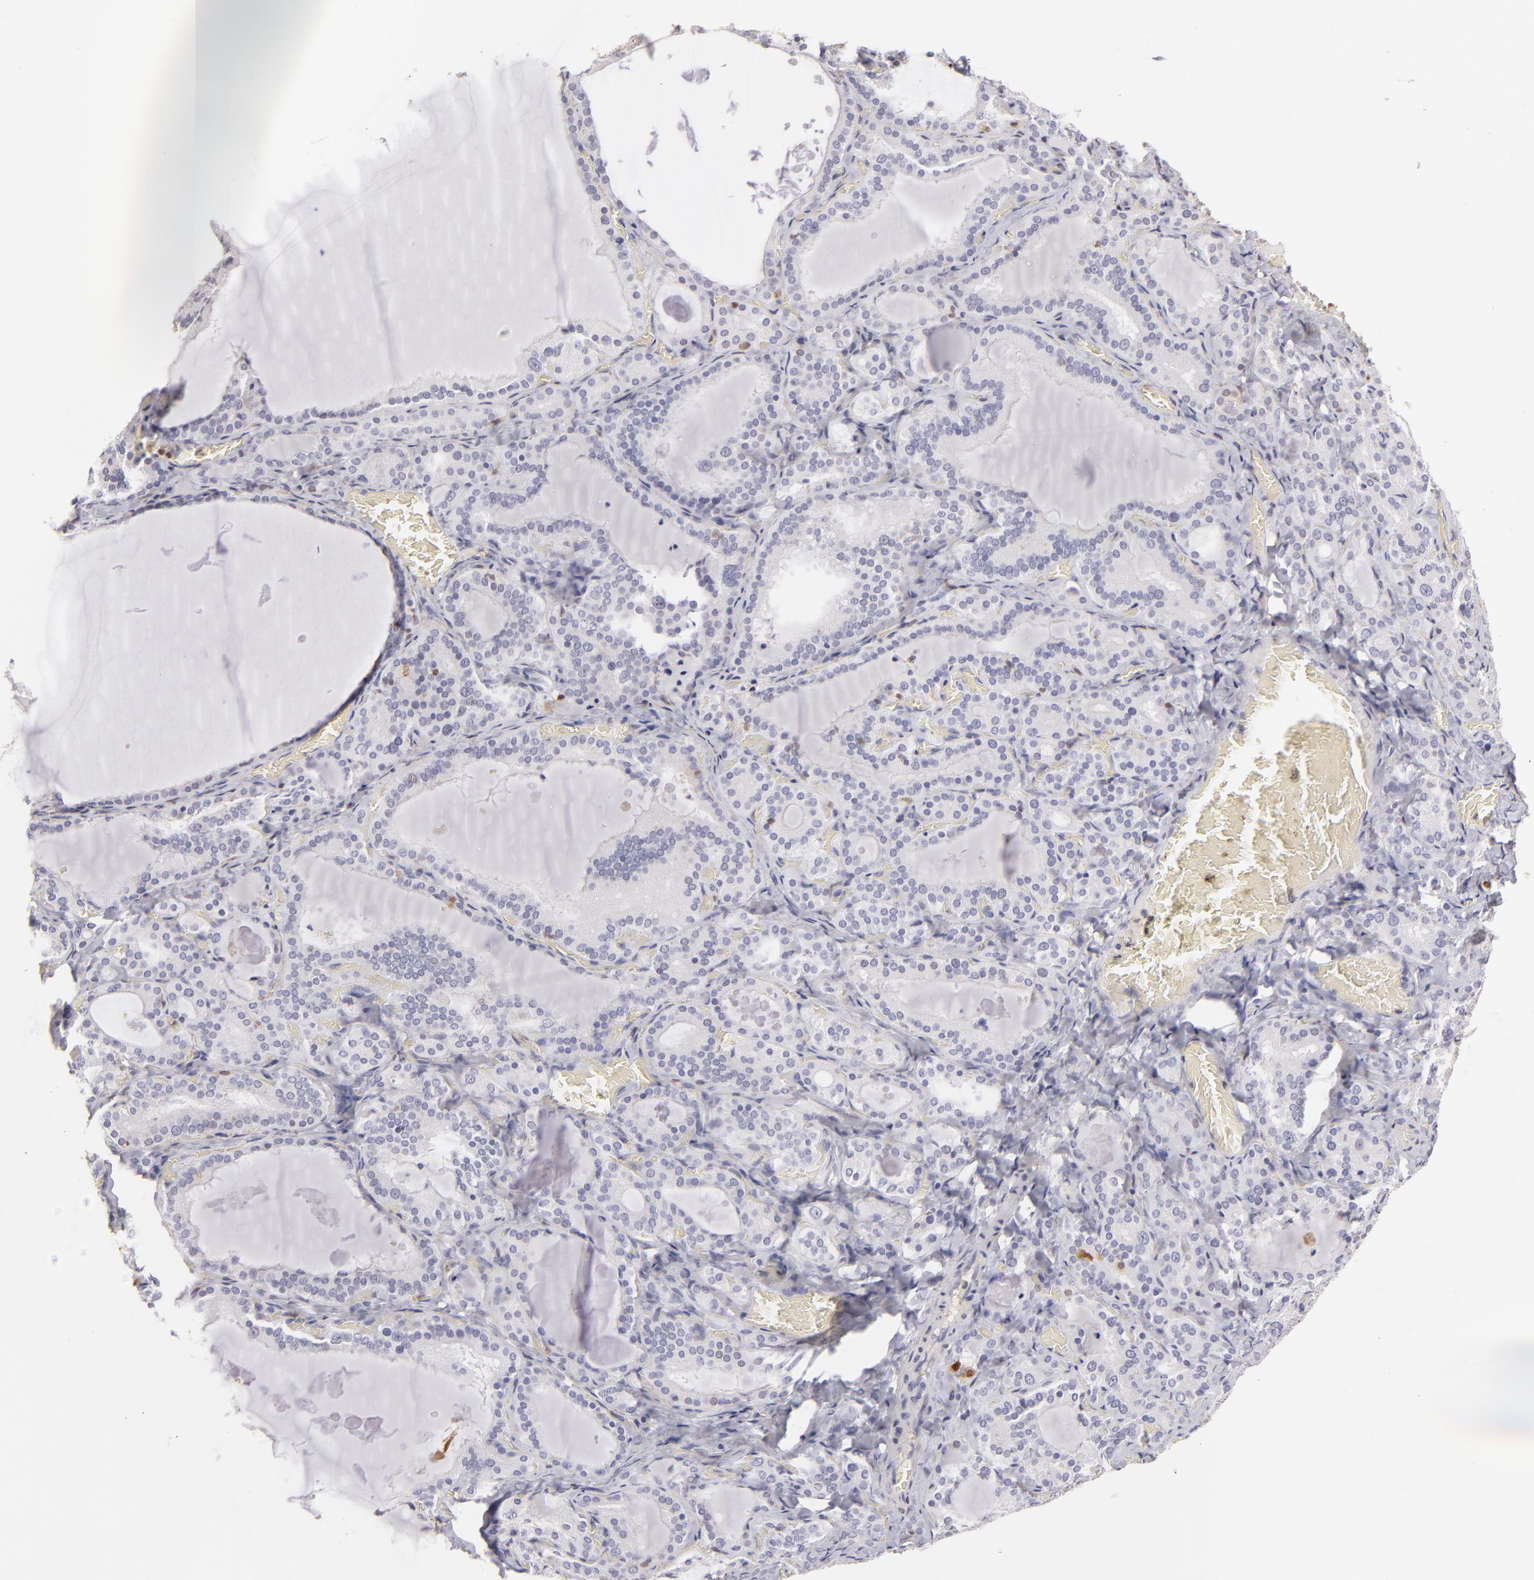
{"staining": {"intensity": "moderate", "quantity": "<25%", "location": "nuclear"}, "tissue": "thyroid gland", "cell_type": "Glandular cells", "image_type": "normal", "snomed": [{"axis": "morphology", "description": "Normal tissue, NOS"}, {"axis": "topography", "description": "Thyroid gland"}], "caption": "Immunohistochemical staining of unremarkable thyroid gland shows moderate nuclear protein staining in about <25% of glandular cells.", "gene": "S100A2", "patient": {"sex": "female", "age": 33}}